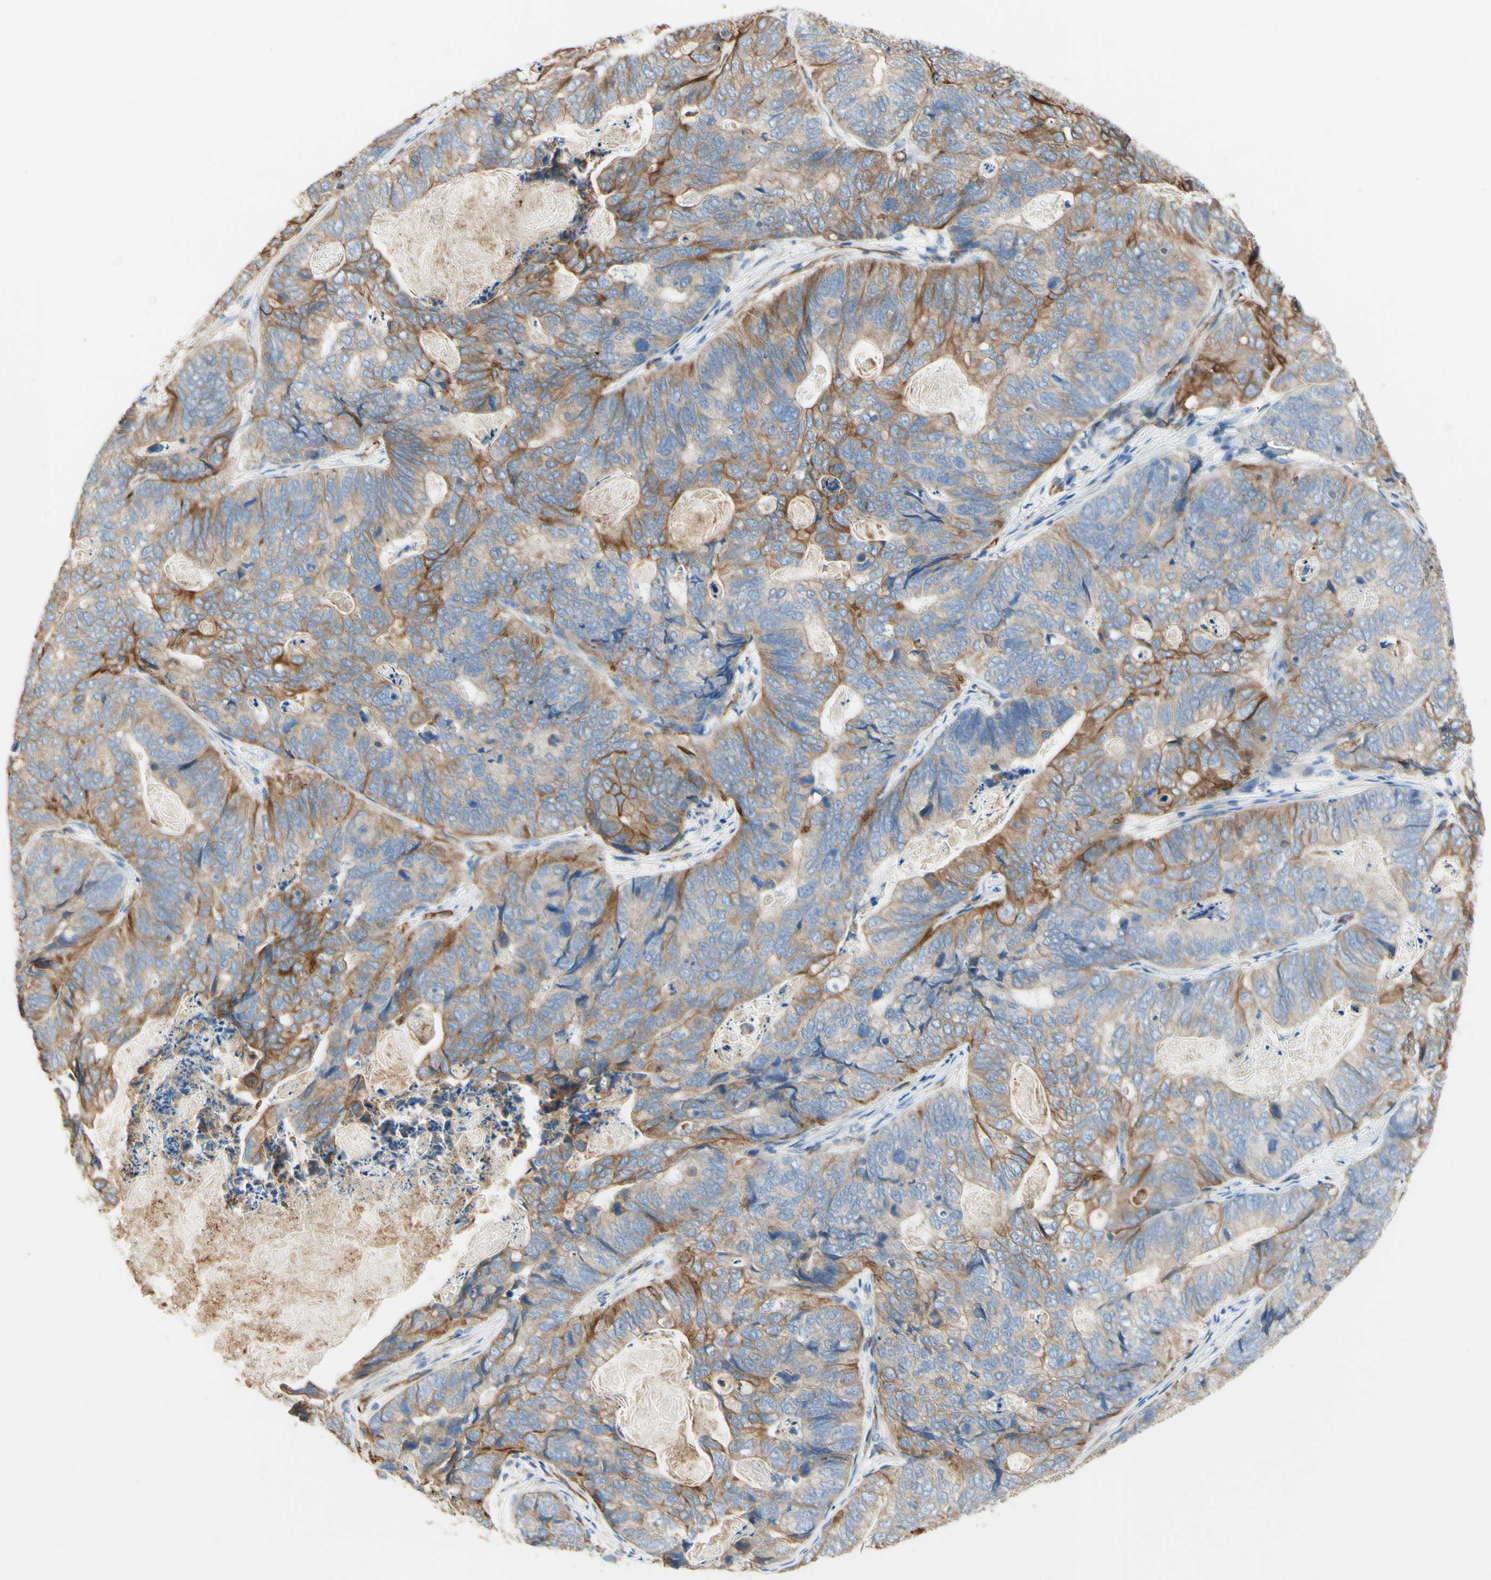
{"staining": {"intensity": "moderate", "quantity": "25%-75%", "location": "cytoplasmic/membranous"}, "tissue": "stomach cancer", "cell_type": "Tumor cells", "image_type": "cancer", "snomed": [{"axis": "morphology", "description": "Adenocarcinoma, NOS"}, {"axis": "topography", "description": "Stomach"}], "caption": "Human stomach adenocarcinoma stained for a protein (brown) displays moderate cytoplasmic/membranous positive expression in about 25%-75% of tumor cells.", "gene": "ENDOD1", "patient": {"sex": "female", "age": 89}}